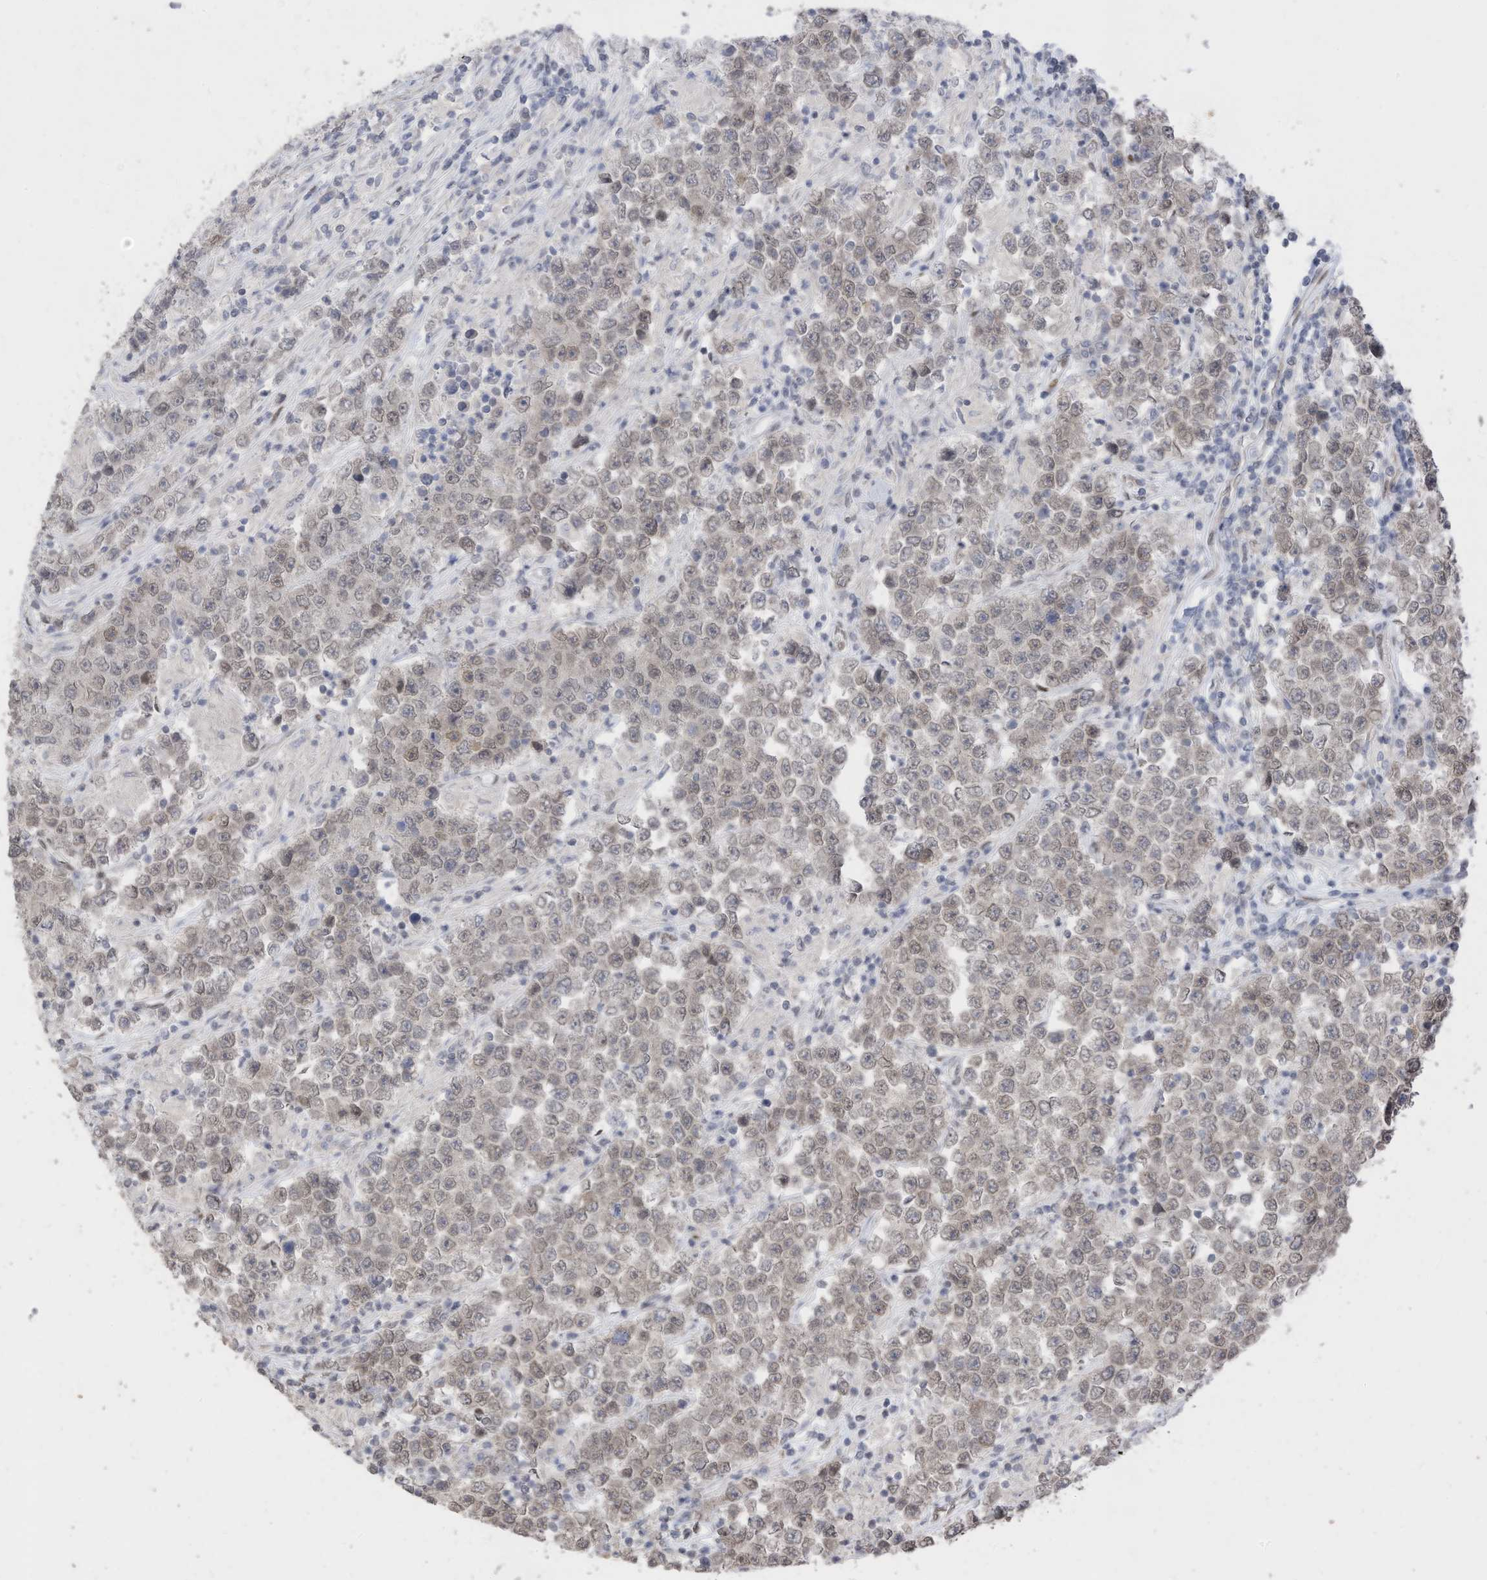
{"staining": {"intensity": "weak", "quantity": "25%-75%", "location": "nuclear"}, "tissue": "testis cancer", "cell_type": "Tumor cells", "image_type": "cancer", "snomed": [{"axis": "morphology", "description": "Normal tissue, NOS"}, {"axis": "morphology", "description": "Urothelial carcinoma, High grade"}, {"axis": "morphology", "description": "Seminoma, NOS"}, {"axis": "morphology", "description": "Carcinoma, Embryonal, NOS"}, {"axis": "topography", "description": "Urinary bladder"}, {"axis": "topography", "description": "Testis"}], "caption": "Human testis cancer stained with a protein marker displays weak staining in tumor cells.", "gene": "RABL3", "patient": {"sex": "male", "age": 41}}